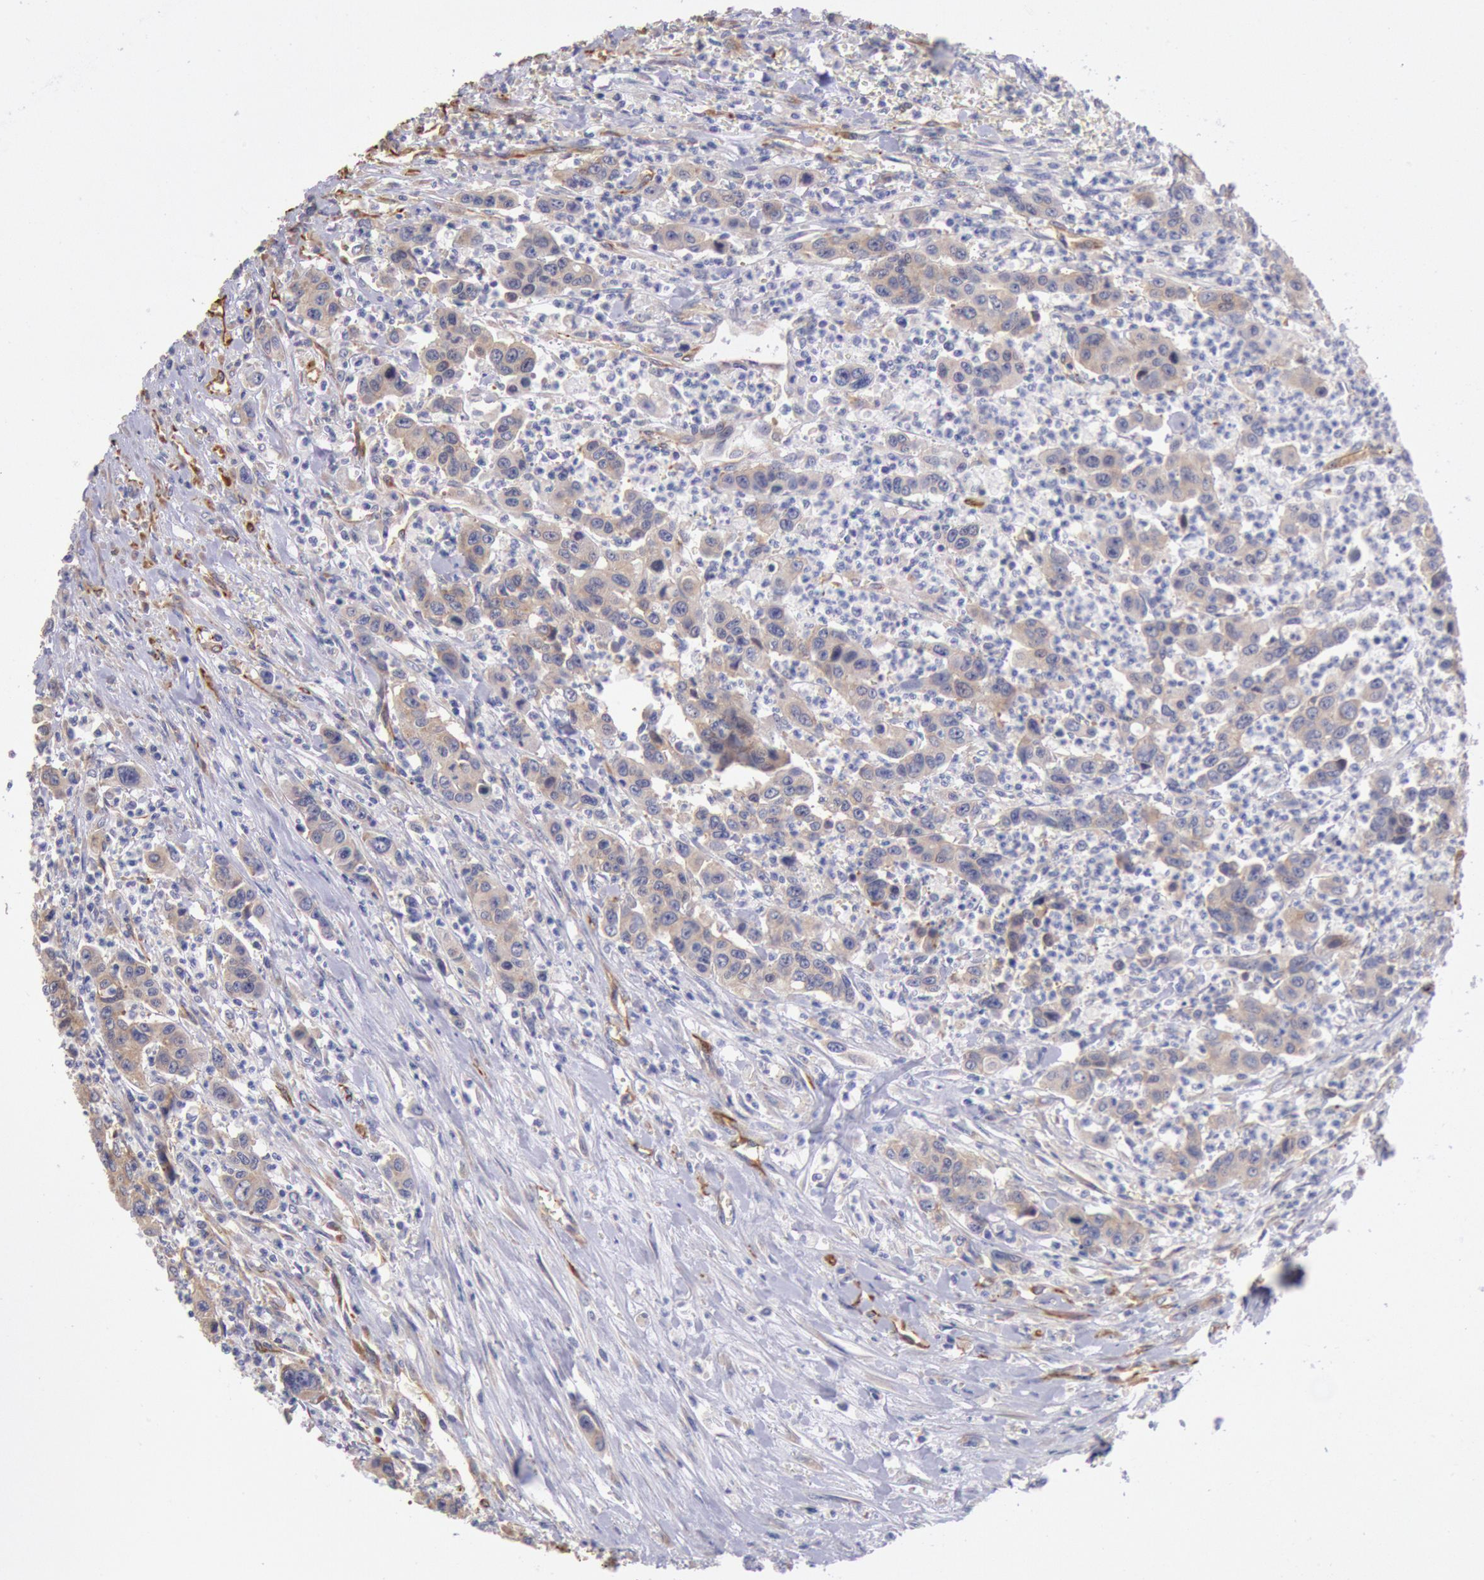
{"staining": {"intensity": "weak", "quantity": ">75%", "location": "cytoplasmic/membranous"}, "tissue": "urothelial cancer", "cell_type": "Tumor cells", "image_type": "cancer", "snomed": [{"axis": "morphology", "description": "Urothelial carcinoma, High grade"}, {"axis": "topography", "description": "Urinary bladder"}], "caption": "High-power microscopy captured an IHC photomicrograph of urothelial cancer, revealing weak cytoplasmic/membranous positivity in about >75% of tumor cells.", "gene": "DRG1", "patient": {"sex": "male", "age": 86}}